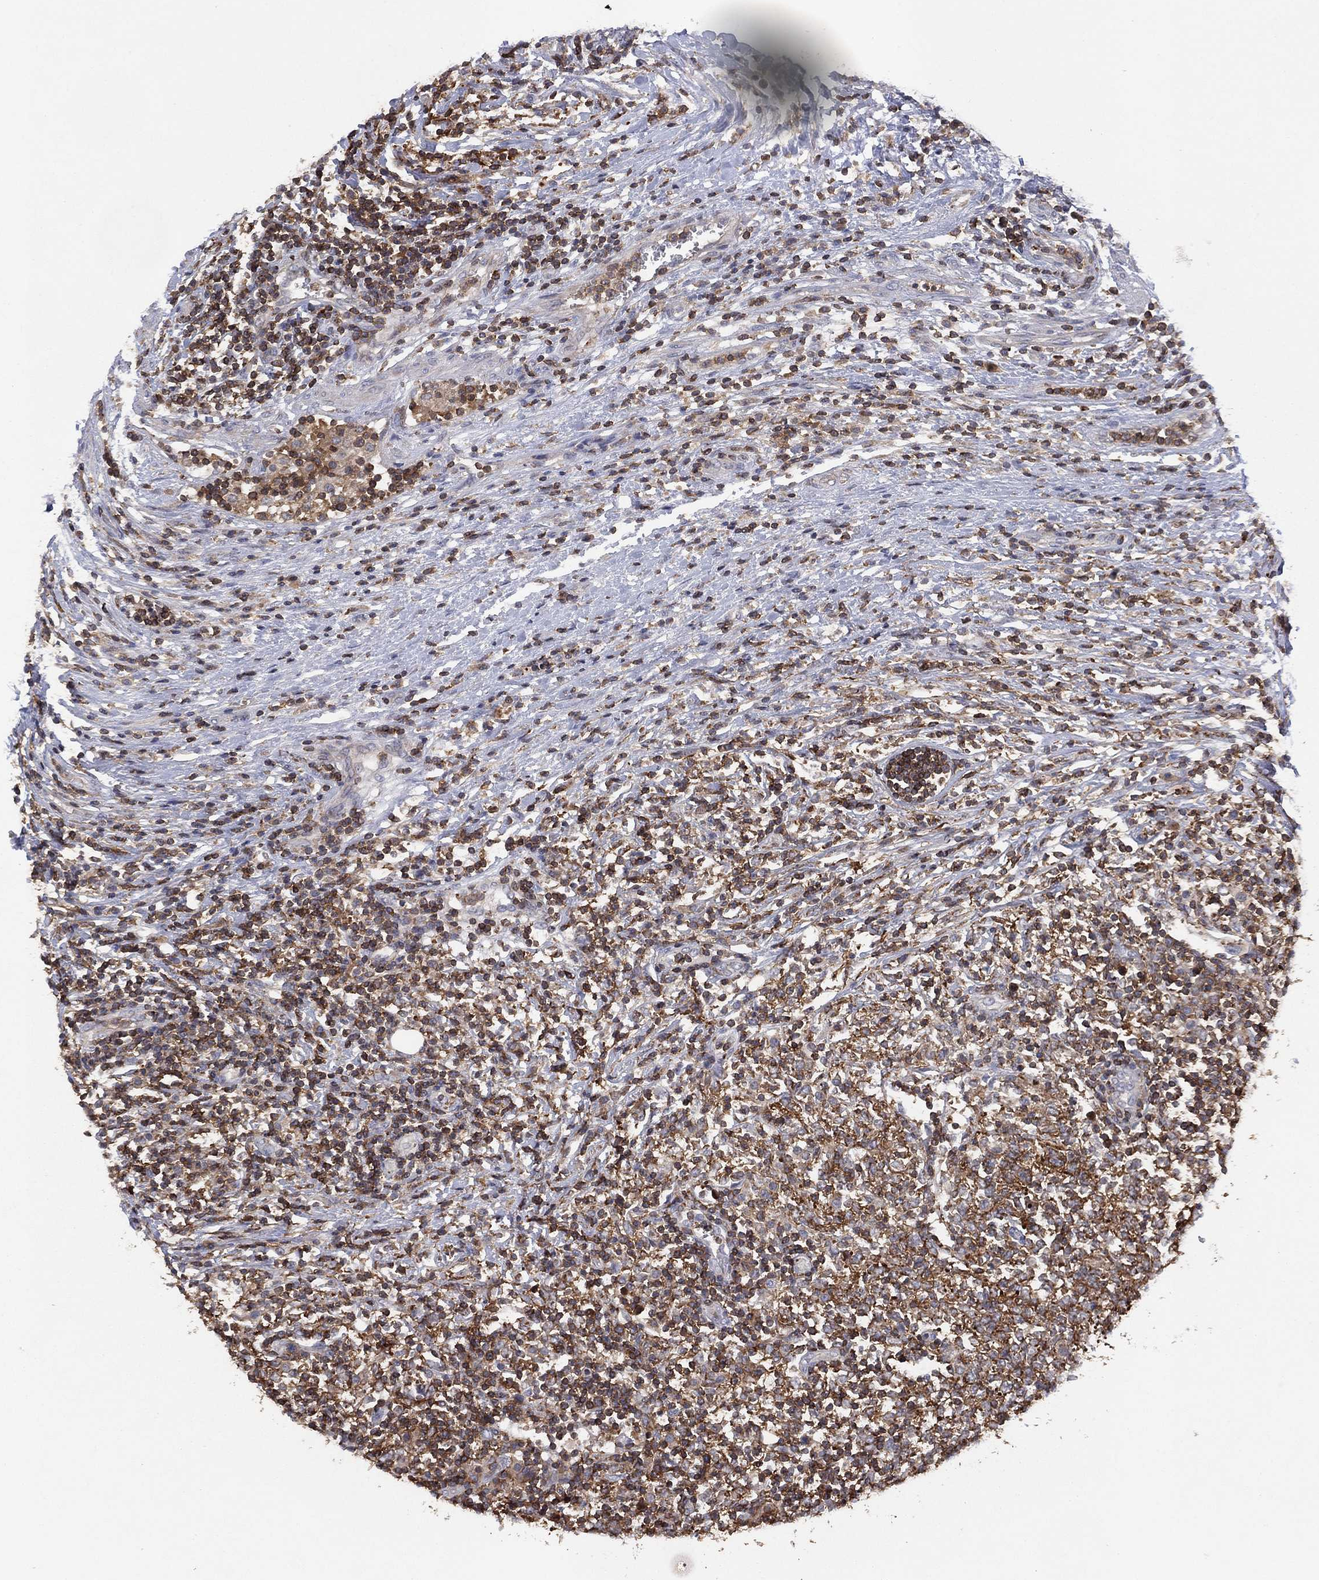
{"staining": {"intensity": "moderate", "quantity": "25%-75%", "location": "cytoplasmic/membranous"}, "tissue": "lymphoma", "cell_type": "Tumor cells", "image_type": "cancer", "snomed": [{"axis": "morphology", "description": "Malignant lymphoma, non-Hodgkin's type, High grade"}, {"axis": "topography", "description": "Lymph node"}], "caption": "Immunohistochemical staining of human lymphoma reveals medium levels of moderate cytoplasmic/membranous protein staining in approximately 25%-75% of tumor cells. The staining is performed using DAB (3,3'-diaminobenzidine) brown chromogen to label protein expression. The nuclei are counter-stained blue using hematoxylin.", "gene": "DOCK8", "patient": {"sex": "female", "age": 84}}